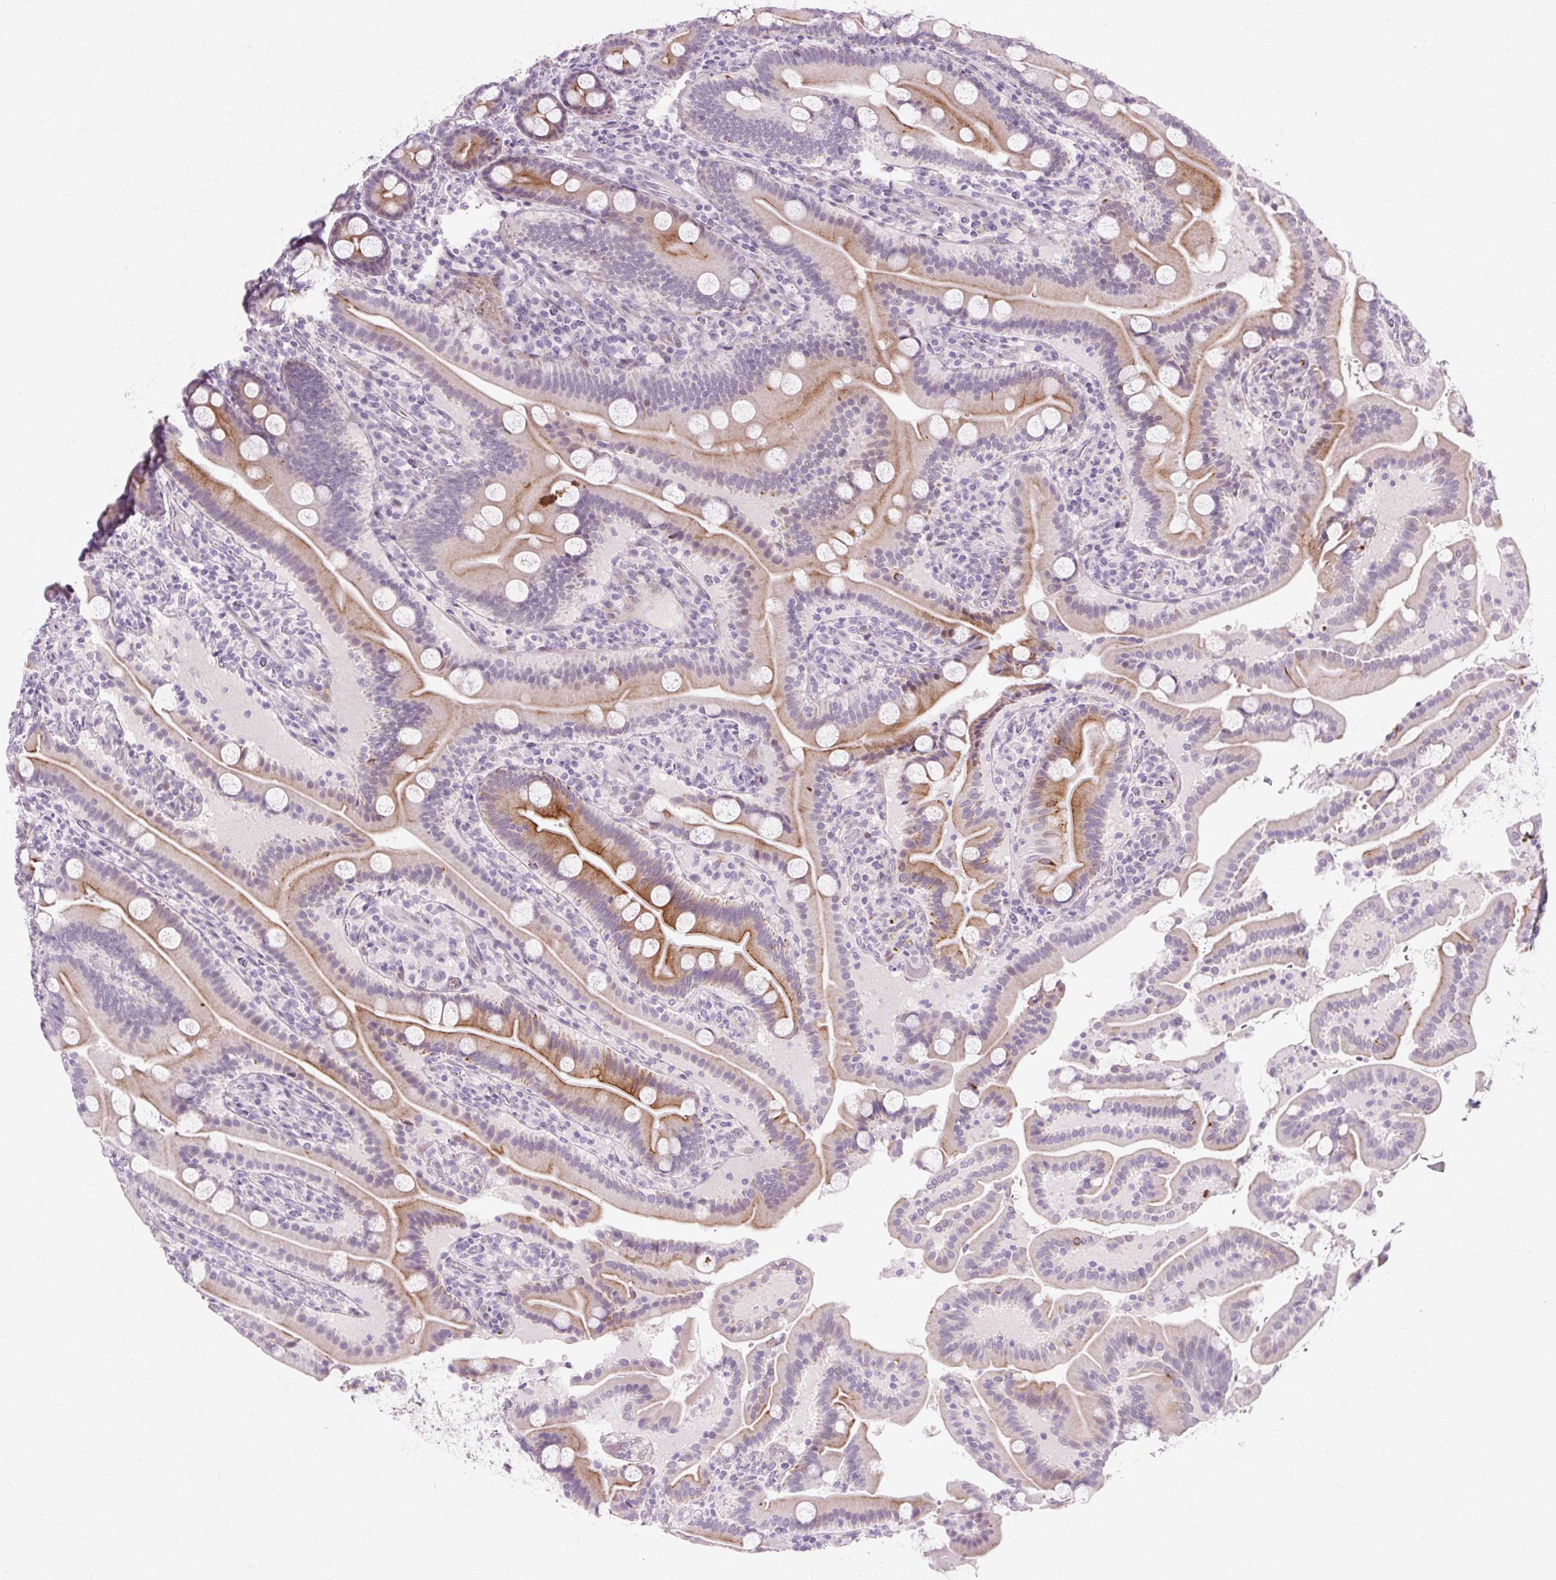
{"staining": {"intensity": "moderate", "quantity": "<25%", "location": "cytoplasmic/membranous"}, "tissue": "duodenum", "cell_type": "Glandular cells", "image_type": "normal", "snomed": [{"axis": "morphology", "description": "Normal tissue, NOS"}, {"axis": "topography", "description": "Duodenum"}], "caption": "Immunohistochemical staining of unremarkable duodenum reveals <25% levels of moderate cytoplasmic/membranous protein staining in approximately <25% of glandular cells.", "gene": "IRX2", "patient": {"sex": "male", "age": 55}}